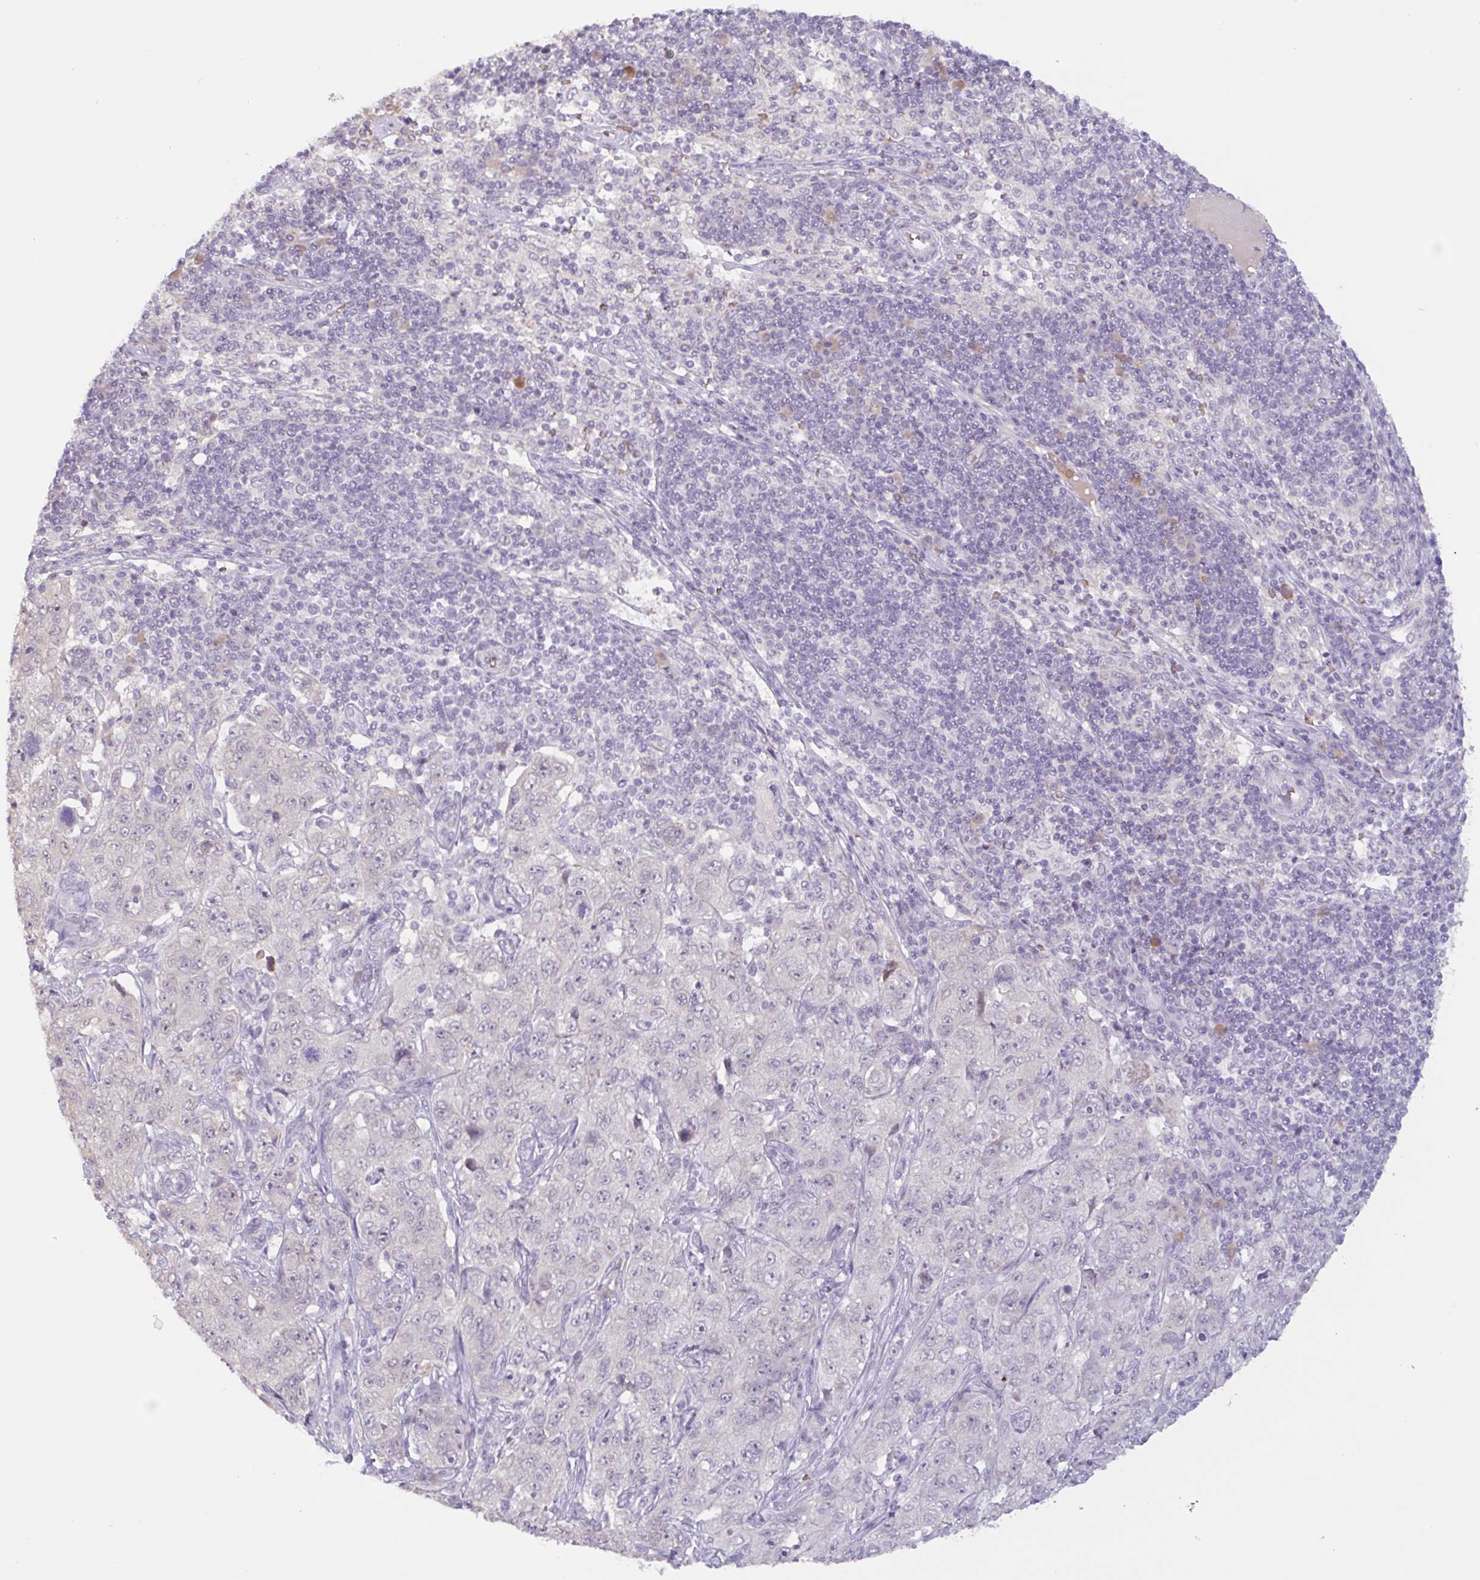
{"staining": {"intensity": "negative", "quantity": "none", "location": "none"}, "tissue": "pancreatic cancer", "cell_type": "Tumor cells", "image_type": "cancer", "snomed": [{"axis": "morphology", "description": "Adenocarcinoma, NOS"}, {"axis": "topography", "description": "Pancreas"}], "caption": "There is no significant staining in tumor cells of pancreatic adenocarcinoma. Brightfield microscopy of immunohistochemistry (IHC) stained with DAB (brown) and hematoxylin (blue), captured at high magnification.", "gene": "RHAG", "patient": {"sex": "male", "age": 68}}